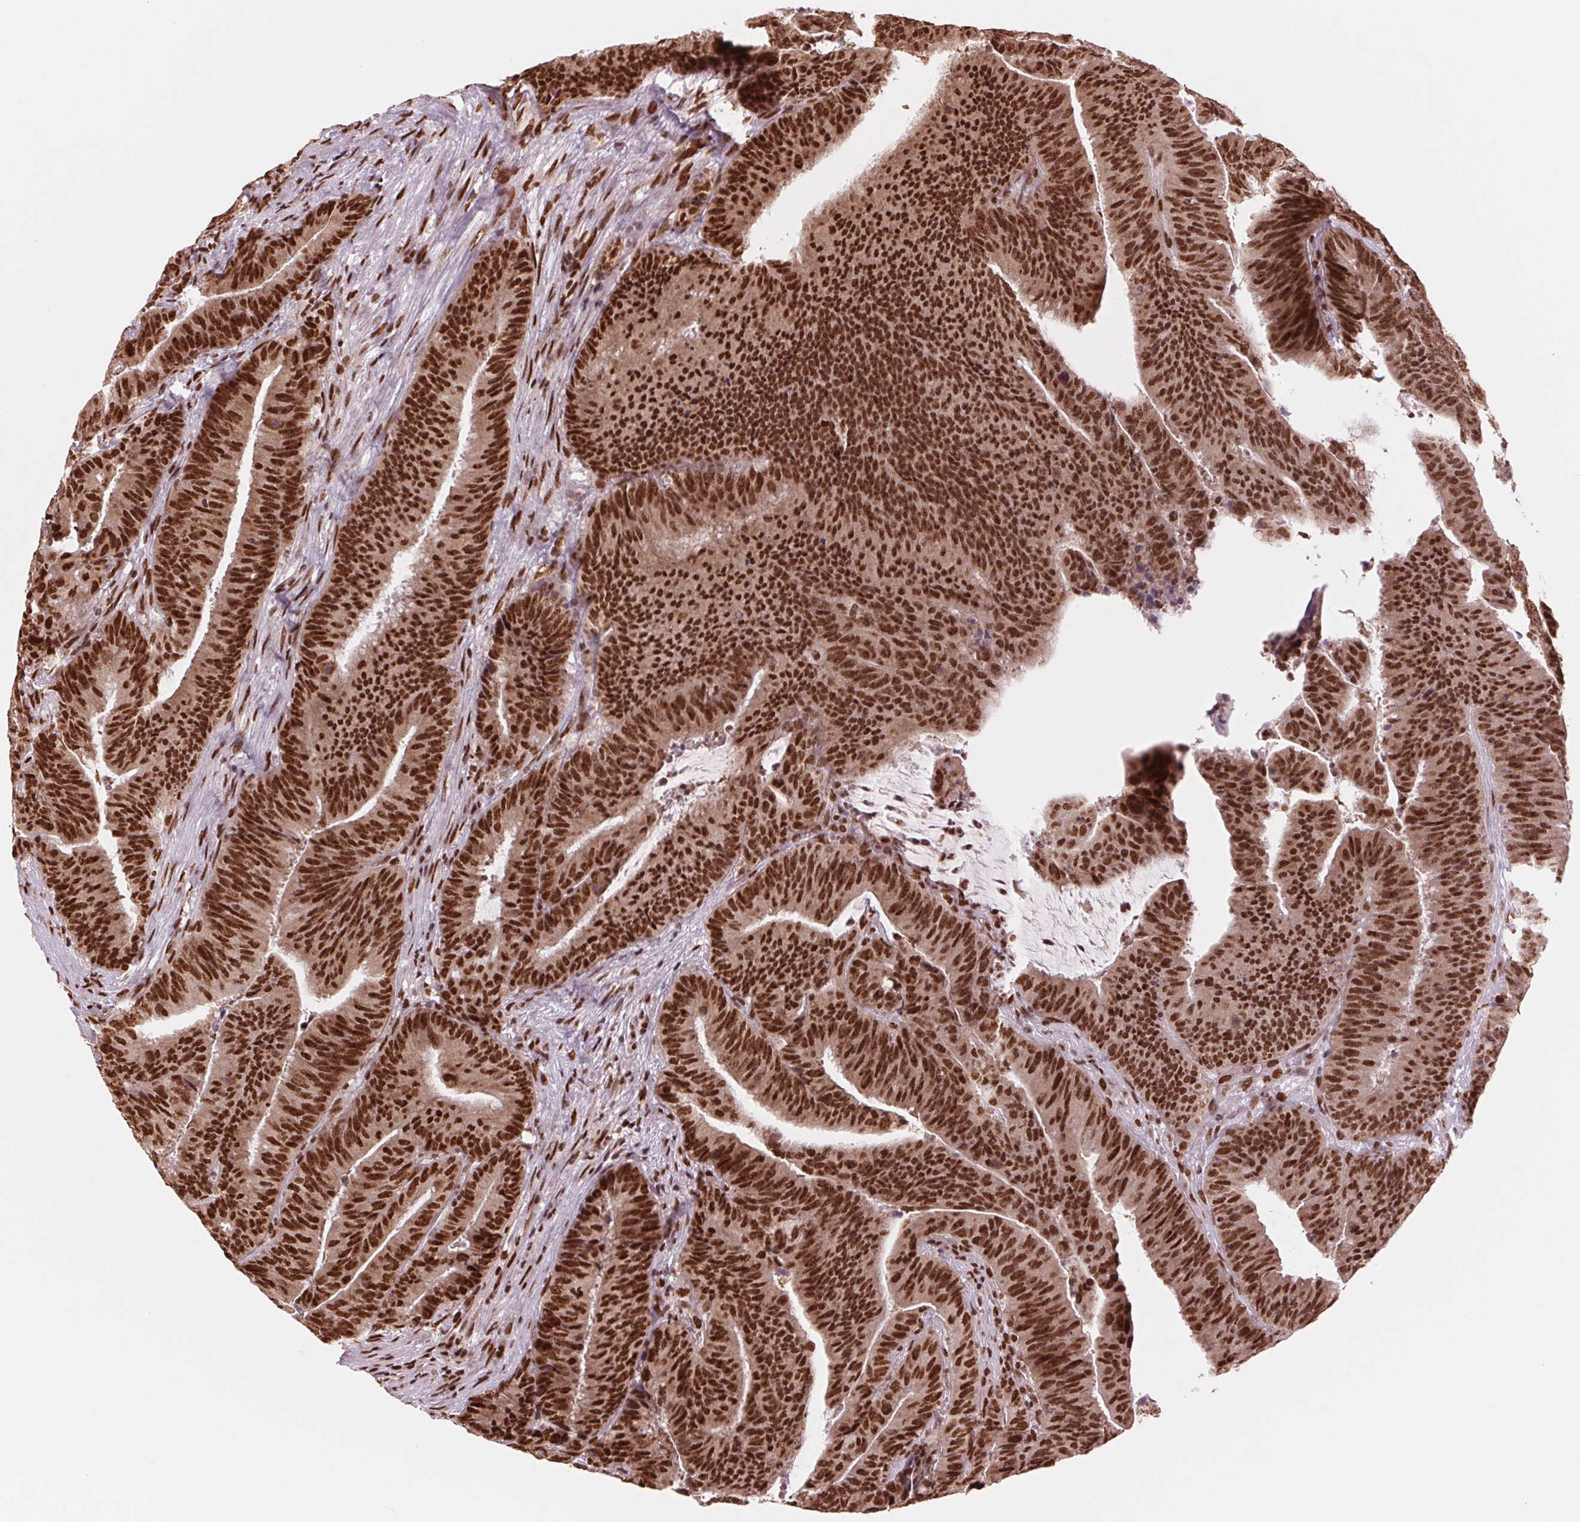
{"staining": {"intensity": "strong", "quantity": ">75%", "location": "nuclear"}, "tissue": "colorectal cancer", "cell_type": "Tumor cells", "image_type": "cancer", "snomed": [{"axis": "morphology", "description": "Adenocarcinoma, NOS"}, {"axis": "topography", "description": "Colon"}], "caption": "Immunohistochemistry (IHC) image of adenocarcinoma (colorectal) stained for a protein (brown), which exhibits high levels of strong nuclear positivity in approximately >75% of tumor cells.", "gene": "TTLL9", "patient": {"sex": "female", "age": 78}}